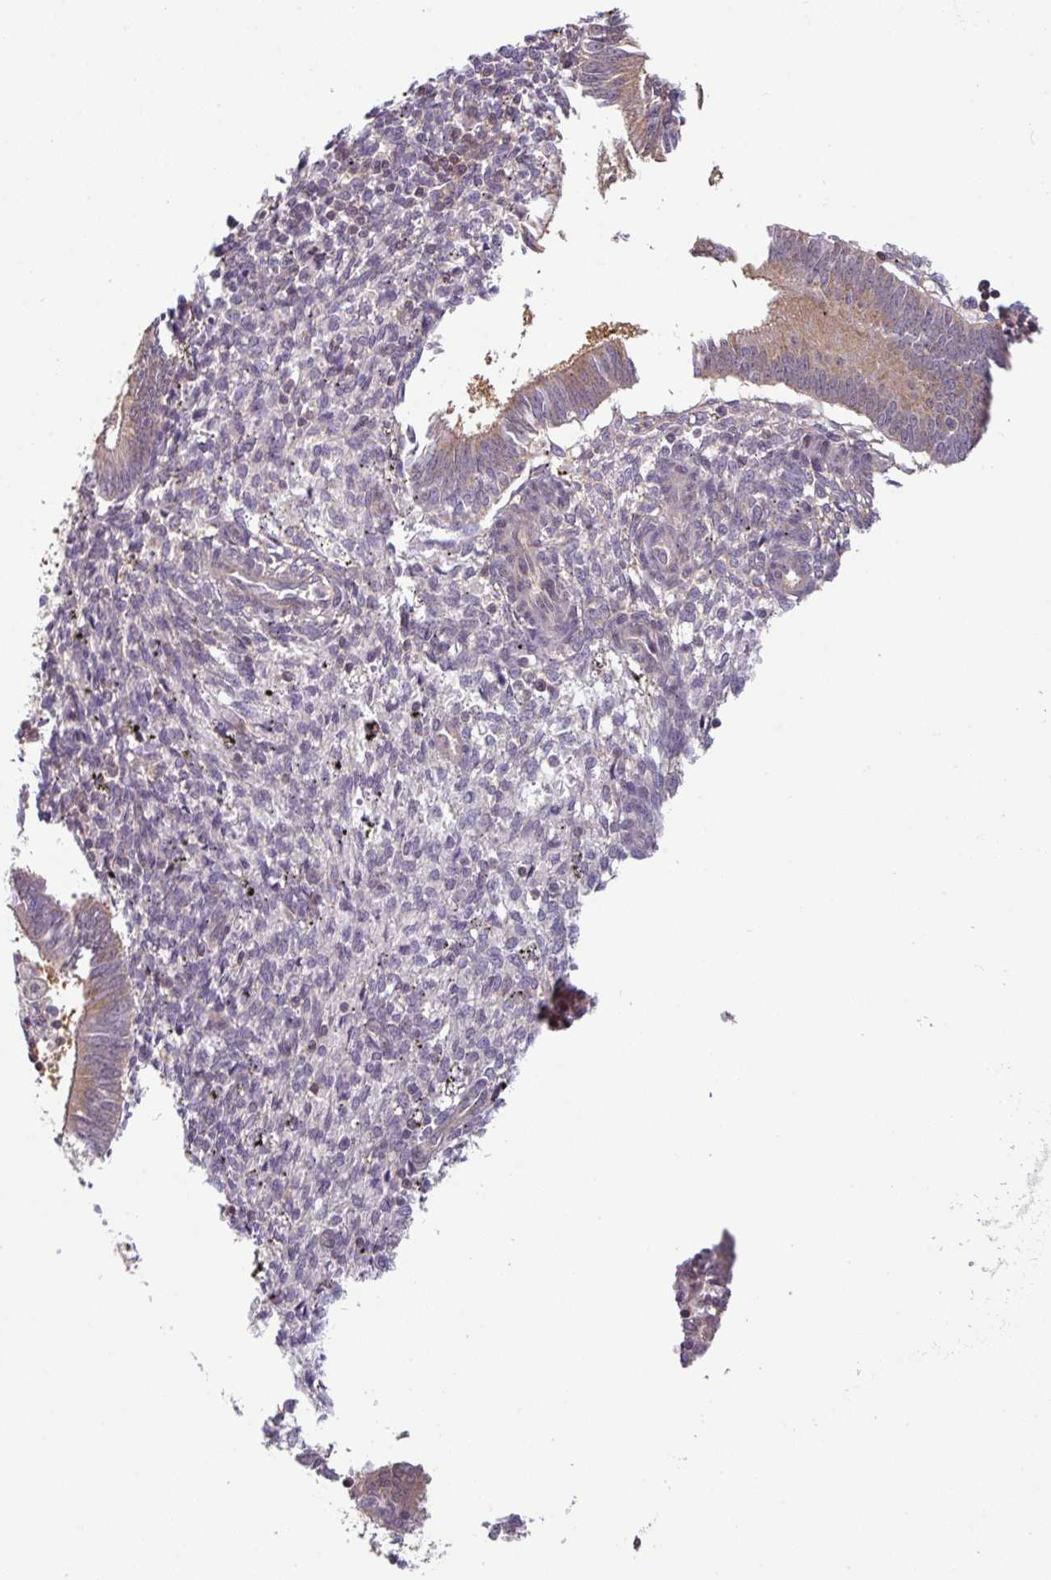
{"staining": {"intensity": "weak", "quantity": "25%-75%", "location": "cytoplasmic/membranous"}, "tissue": "endometrium", "cell_type": "Cells in endometrial stroma", "image_type": "normal", "snomed": [{"axis": "morphology", "description": "Normal tissue, NOS"}, {"axis": "topography", "description": "Endometrium"}], "caption": "IHC histopathology image of normal endometrium stained for a protein (brown), which shows low levels of weak cytoplasmic/membranous staining in about 25%-75% of cells in endometrial stroma.", "gene": "SHB", "patient": {"sex": "female", "age": 41}}